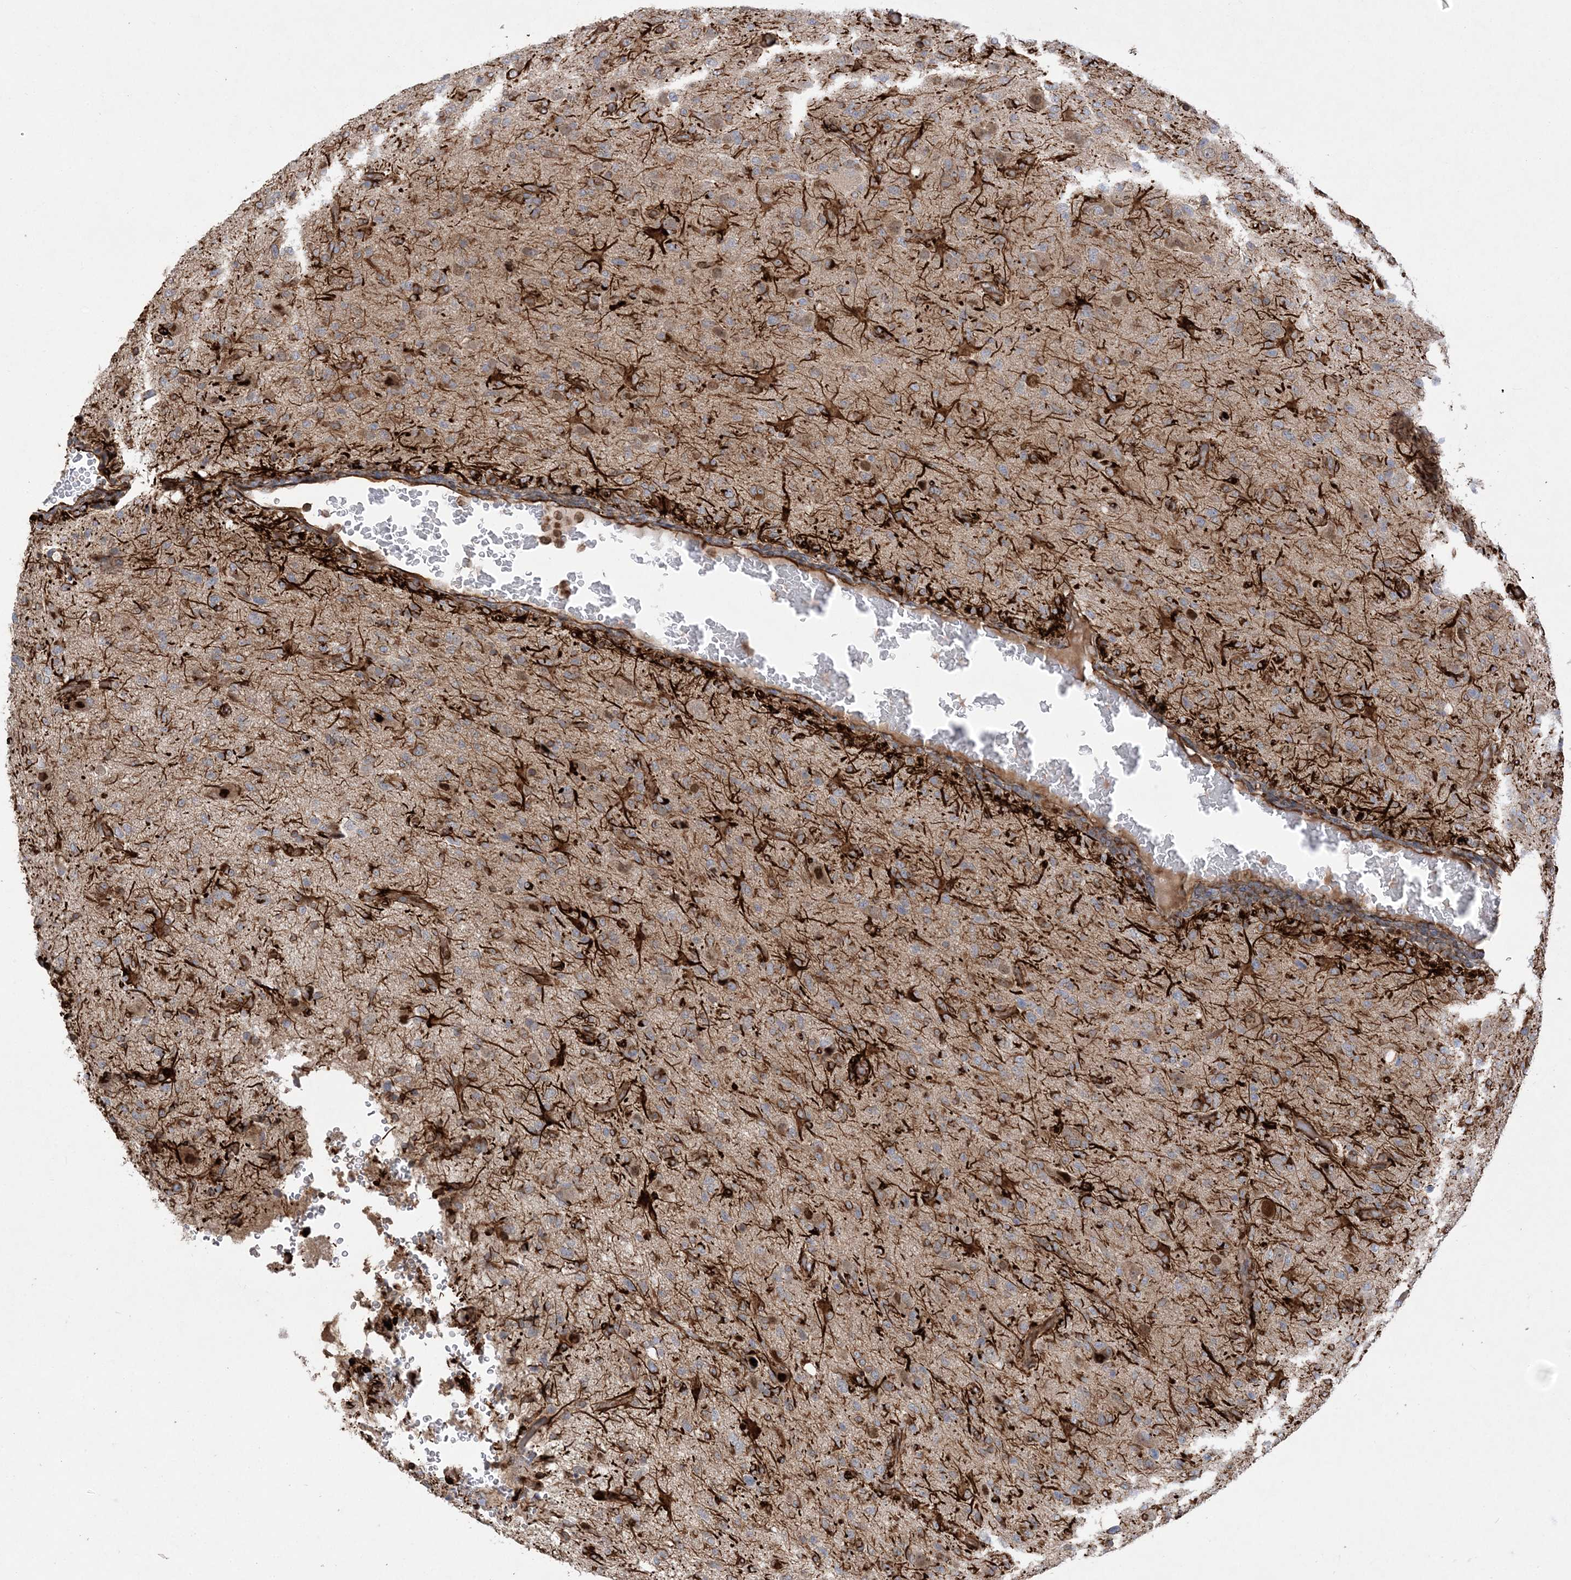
{"staining": {"intensity": "moderate", "quantity": "25%-75%", "location": "cytoplasmic/membranous"}, "tissue": "glioma", "cell_type": "Tumor cells", "image_type": "cancer", "snomed": [{"axis": "morphology", "description": "Glioma, malignant, High grade"}, {"axis": "topography", "description": "Brain"}], "caption": "A medium amount of moderate cytoplasmic/membranous positivity is seen in approximately 25%-75% of tumor cells in glioma tissue.", "gene": "FAM114A2", "patient": {"sex": "female", "age": 57}}